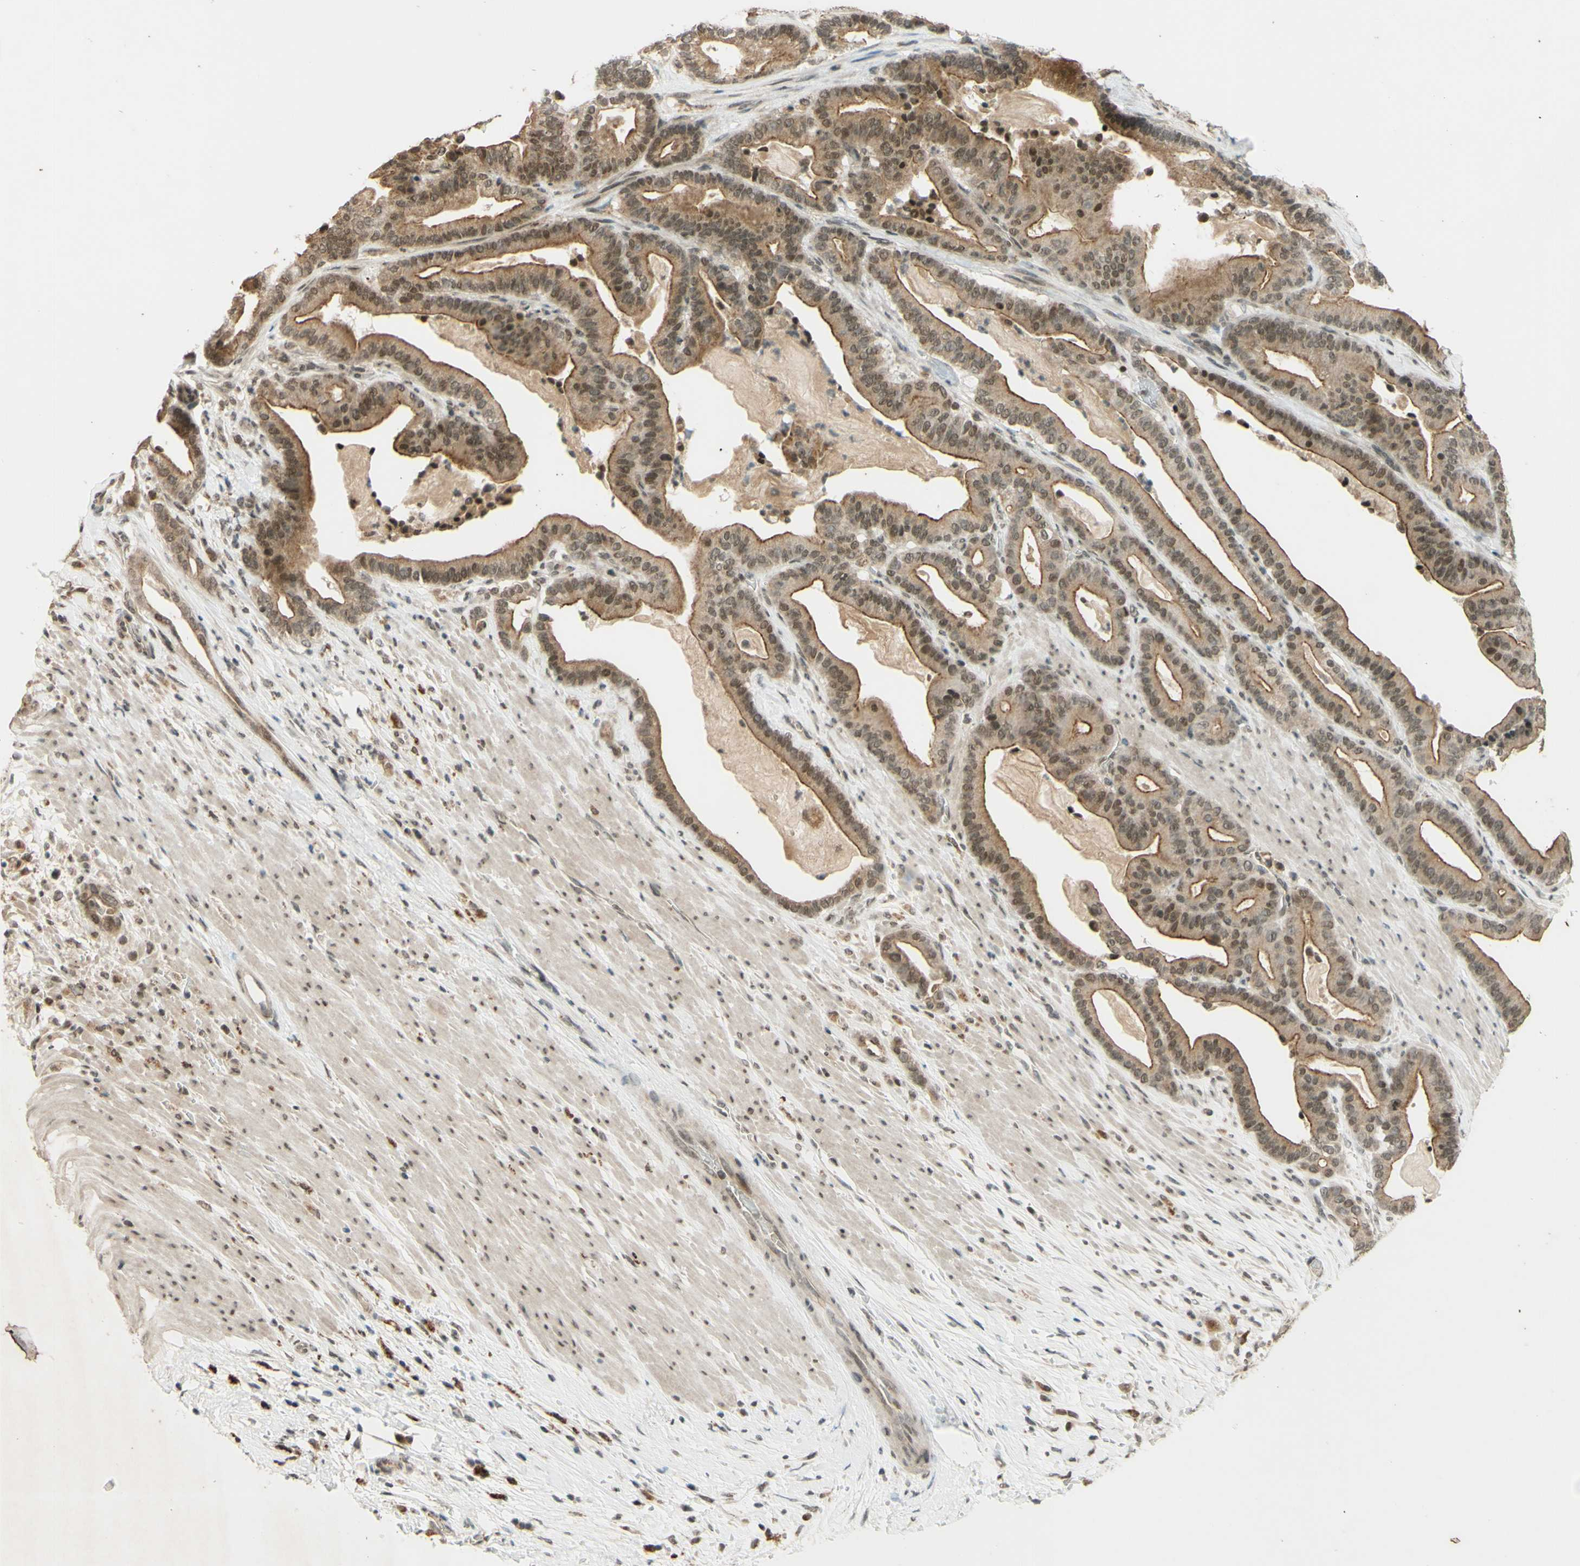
{"staining": {"intensity": "weak", "quantity": ">75%", "location": "cytoplasmic/membranous,nuclear"}, "tissue": "pancreatic cancer", "cell_type": "Tumor cells", "image_type": "cancer", "snomed": [{"axis": "morphology", "description": "Adenocarcinoma, NOS"}, {"axis": "topography", "description": "Pancreas"}], "caption": "This micrograph reveals immunohistochemistry (IHC) staining of pancreatic cancer (adenocarcinoma), with low weak cytoplasmic/membranous and nuclear staining in about >75% of tumor cells.", "gene": "SMARCB1", "patient": {"sex": "male", "age": 63}}